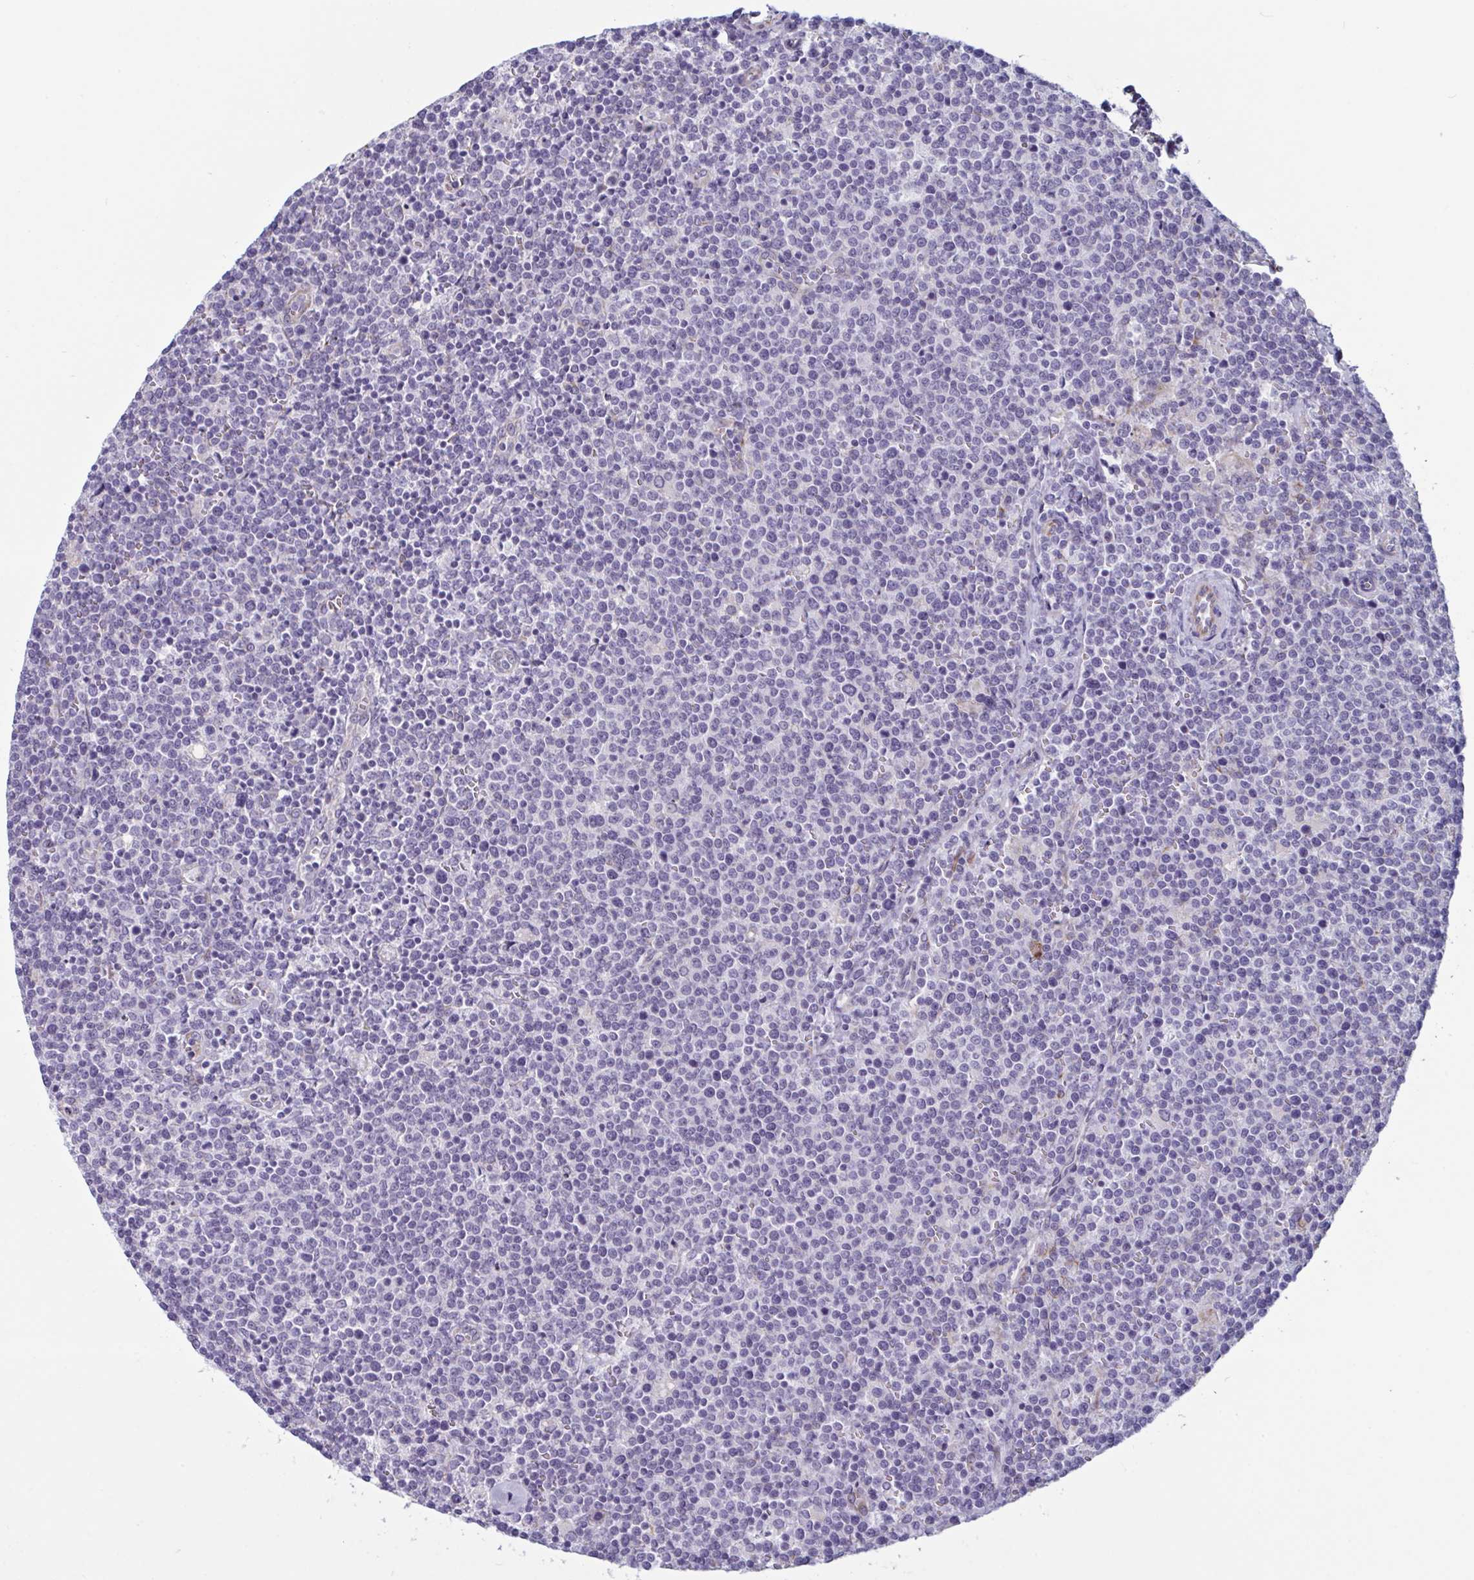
{"staining": {"intensity": "negative", "quantity": "none", "location": "none"}, "tissue": "lymphoma", "cell_type": "Tumor cells", "image_type": "cancer", "snomed": [{"axis": "morphology", "description": "Malignant lymphoma, non-Hodgkin's type, High grade"}, {"axis": "topography", "description": "Lymph node"}], "caption": "High magnification brightfield microscopy of lymphoma stained with DAB (brown) and counterstained with hematoxylin (blue): tumor cells show no significant staining.", "gene": "OR1L3", "patient": {"sex": "male", "age": 61}}